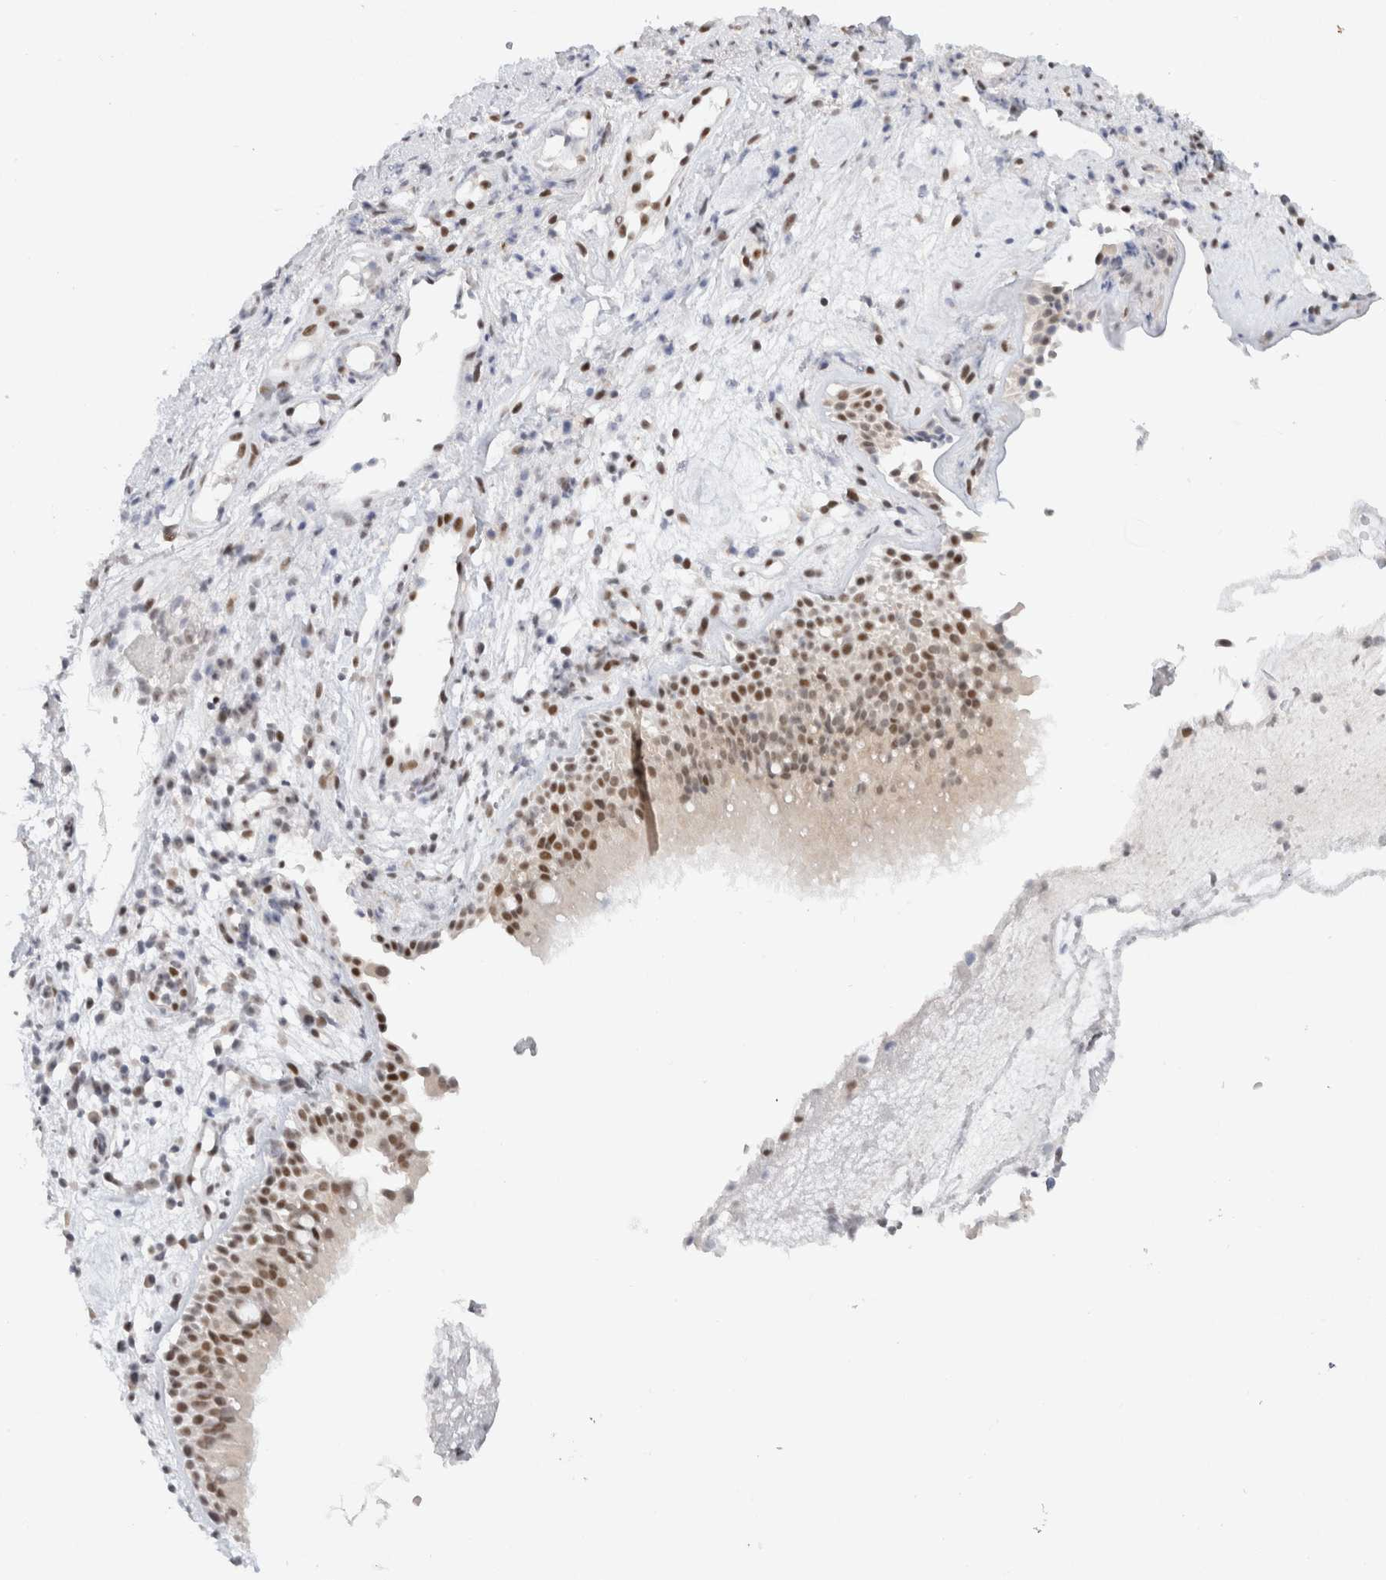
{"staining": {"intensity": "moderate", "quantity": ">75%", "location": "nuclear"}, "tissue": "nasopharynx", "cell_type": "Respiratory epithelial cells", "image_type": "normal", "snomed": [{"axis": "morphology", "description": "Normal tissue, NOS"}, {"axis": "morphology", "description": "Inflammation, NOS"}, {"axis": "topography", "description": "Nasopharynx"}], "caption": "This photomicrograph demonstrates normal nasopharynx stained with immunohistochemistry (IHC) to label a protein in brown. The nuclear of respiratory epithelial cells show moderate positivity for the protein. Nuclei are counter-stained blue.", "gene": "COPS7A", "patient": {"sex": "male", "age": 54}}